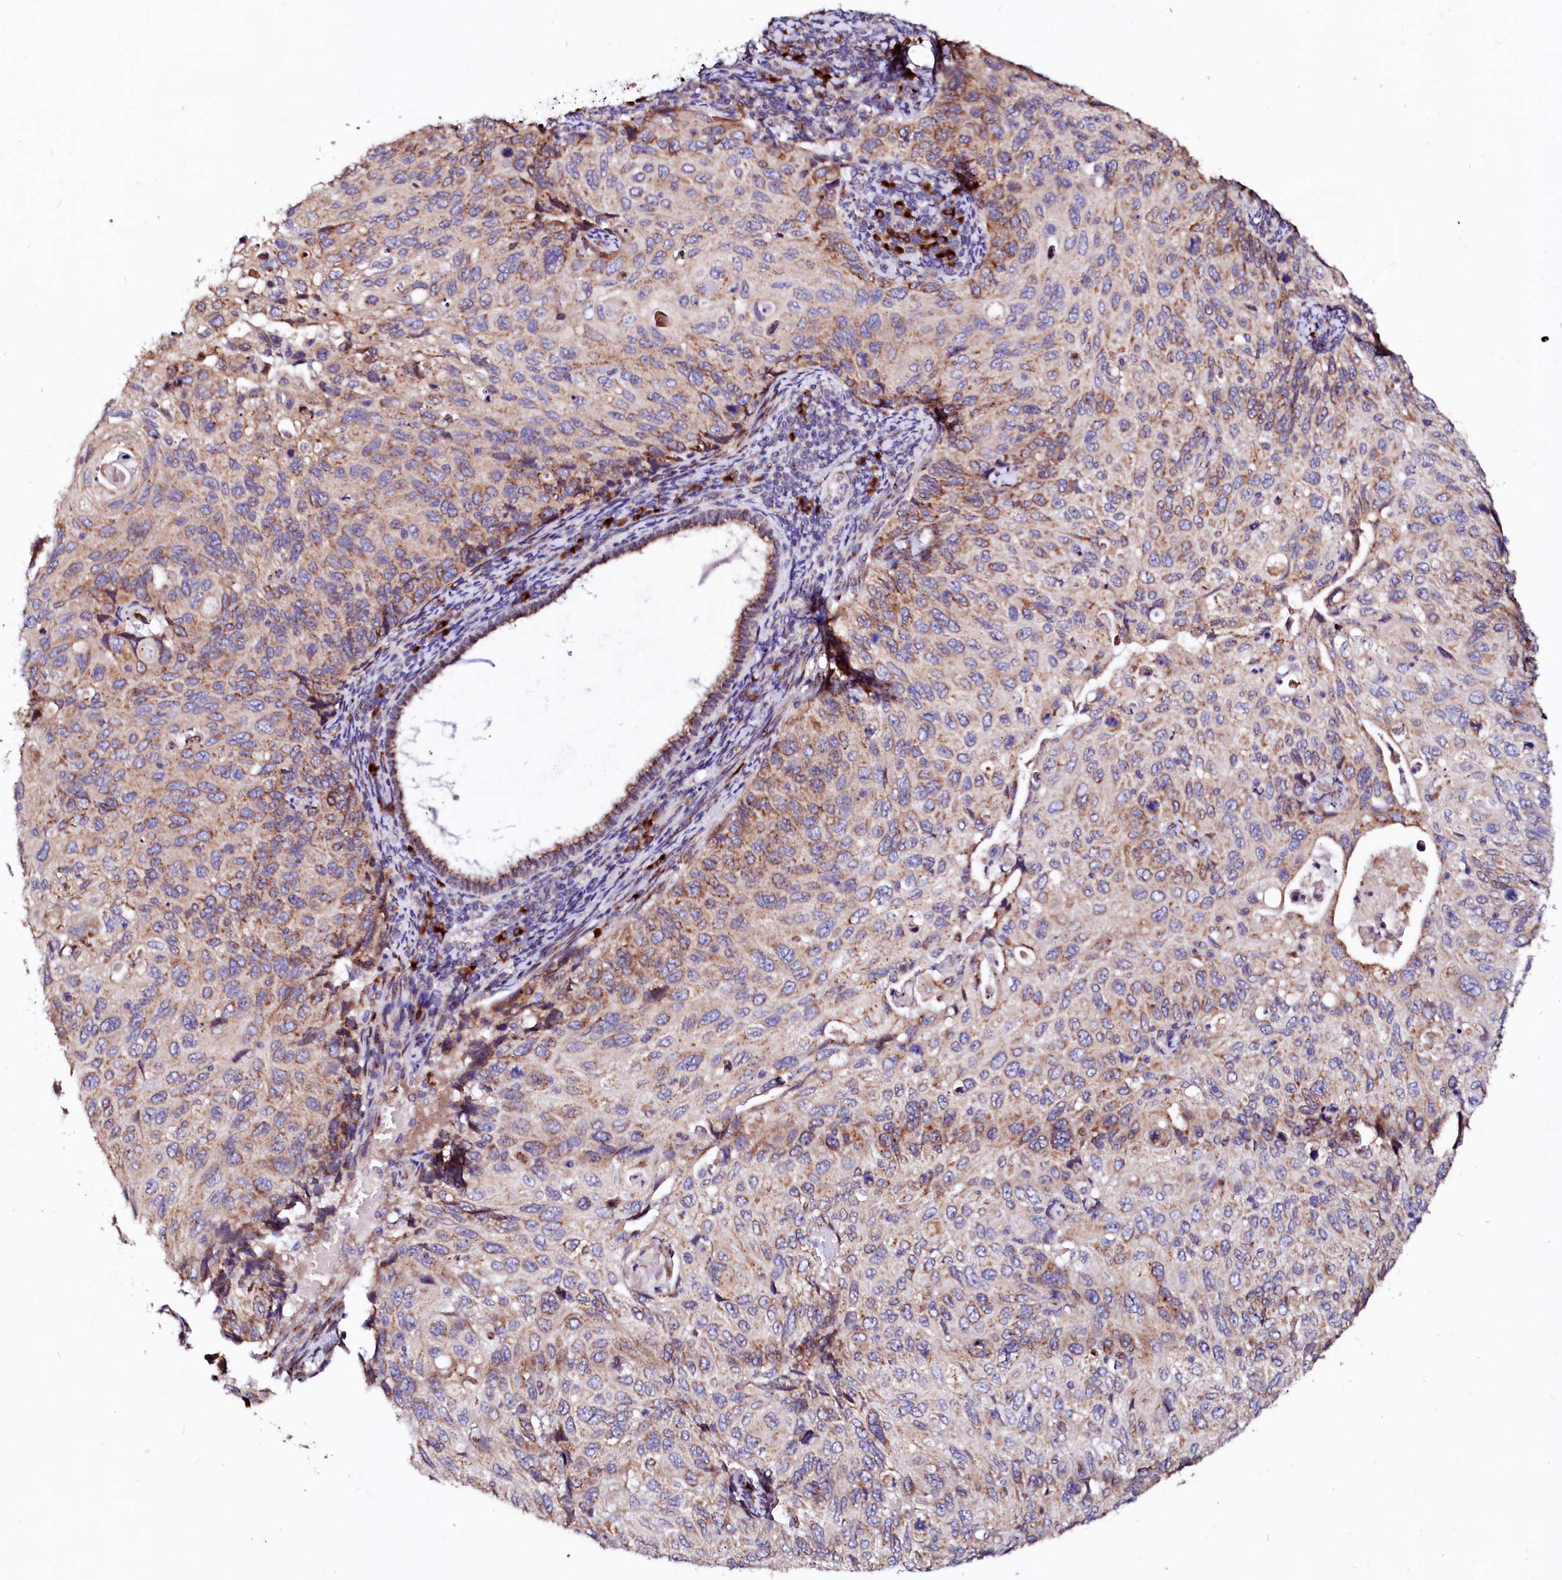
{"staining": {"intensity": "moderate", "quantity": "<25%", "location": "cytoplasmic/membranous"}, "tissue": "cervical cancer", "cell_type": "Tumor cells", "image_type": "cancer", "snomed": [{"axis": "morphology", "description": "Squamous cell carcinoma, NOS"}, {"axis": "topography", "description": "Cervix"}], "caption": "Immunohistochemistry histopathology image of neoplastic tissue: squamous cell carcinoma (cervical) stained using immunohistochemistry reveals low levels of moderate protein expression localized specifically in the cytoplasmic/membranous of tumor cells, appearing as a cytoplasmic/membranous brown color.", "gene": "LMAN1", "patient": {"sex": "female", "age": 70}}